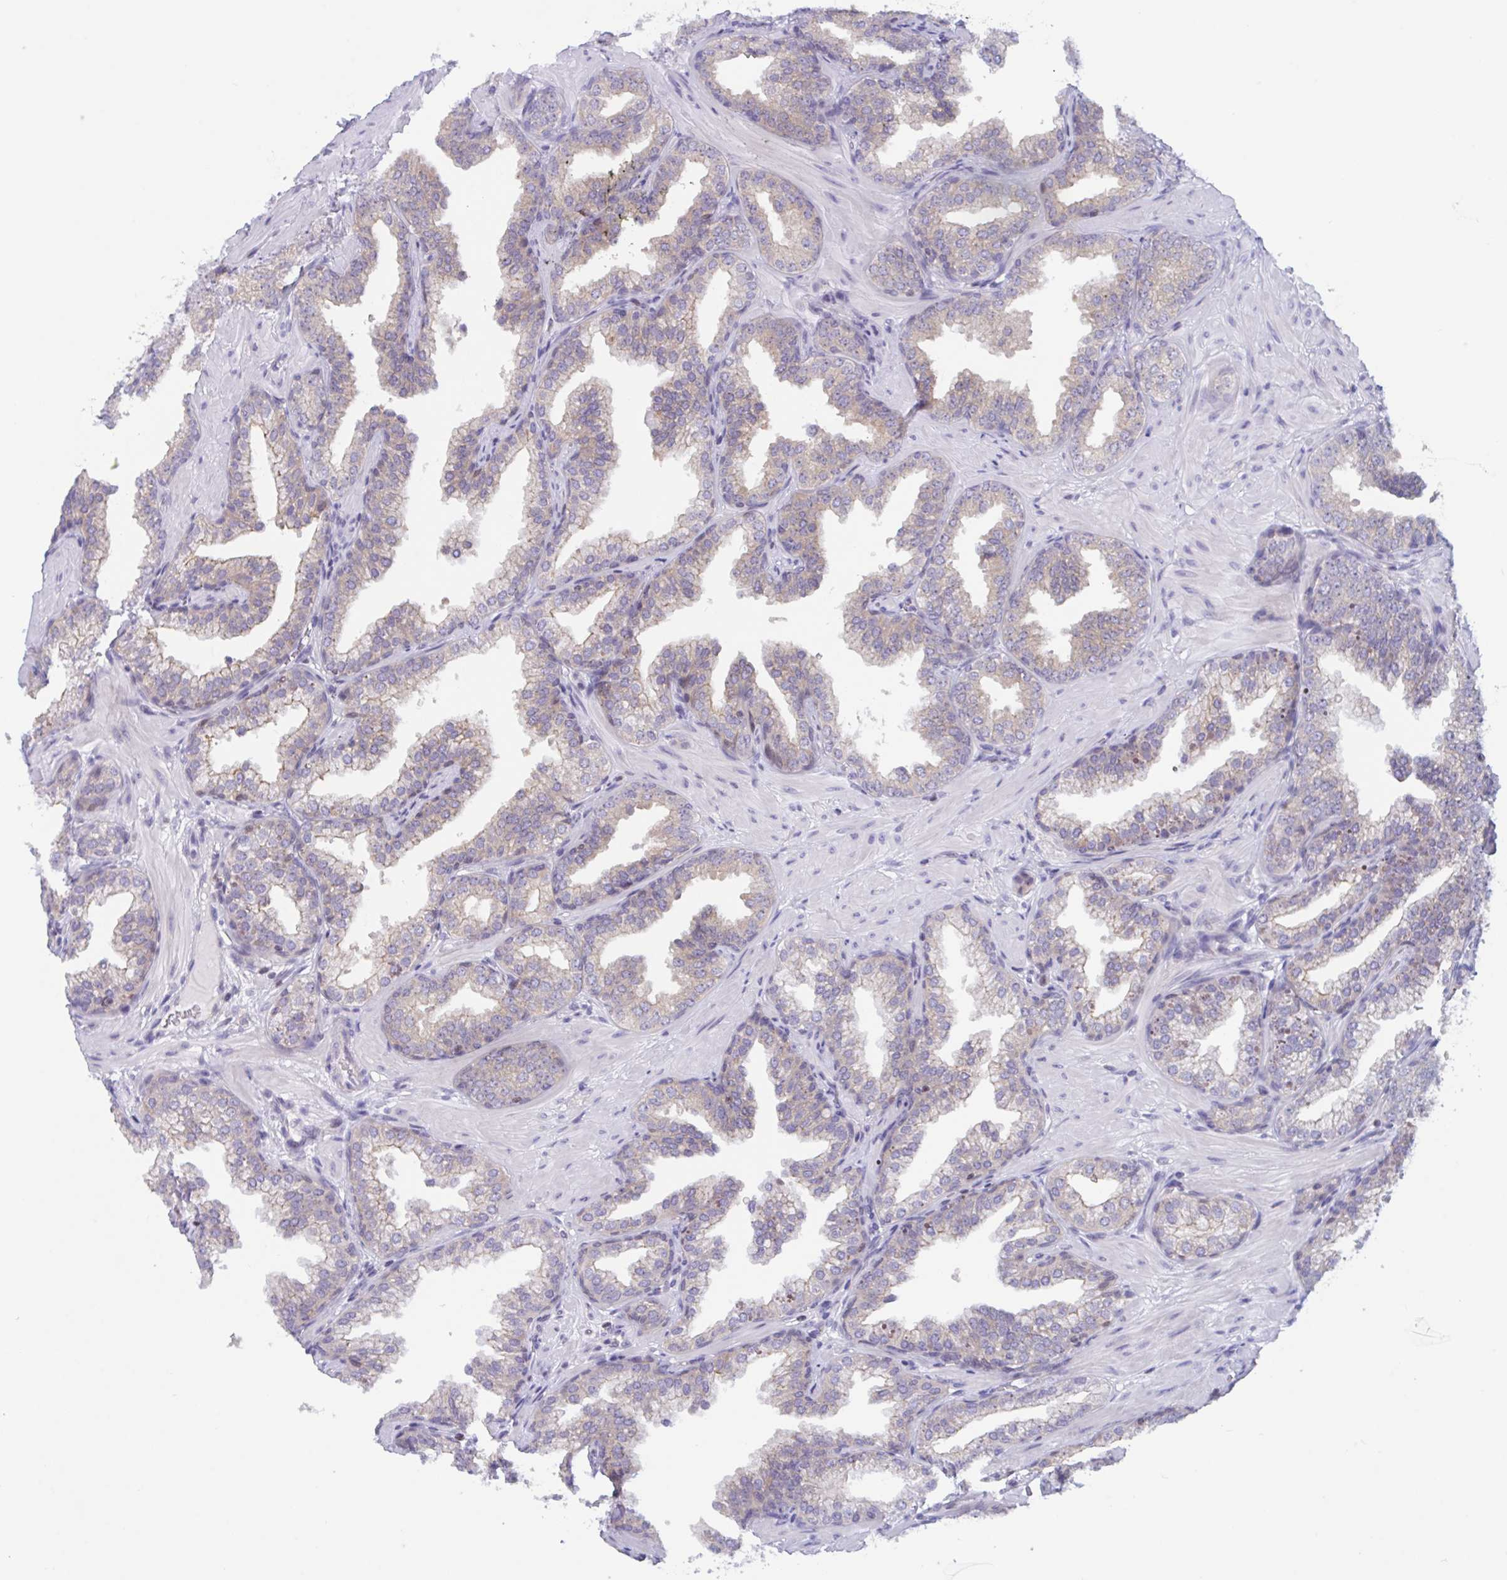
{"staining": {"intensity": "weak", "quantity": "<25%", "location": "cytoplasmic/membranous"}, "tissue": "prostate cancer", "cell_type": "Tumor cells", "image_type": "cancer", "snomed": [{"axis": "morphology", "description": "Adenocarcinoma, High grade"}, {"axis": "topography", "description": "Prostate"}], "caption": "IHC image of prostate cancer (high-grade adenocarcinoma) stained for a protein (brown), which exhibits no expression in tumor cells. Brightfield microscopy of immunohistochemistry (IHC) stained with DAB (3,3'-diaminobenzidine) (brown) and hematoxylin (blue), captured at high magnification.", "gene": "SNX11", "patient": {"sex": "male", "age": 58}}